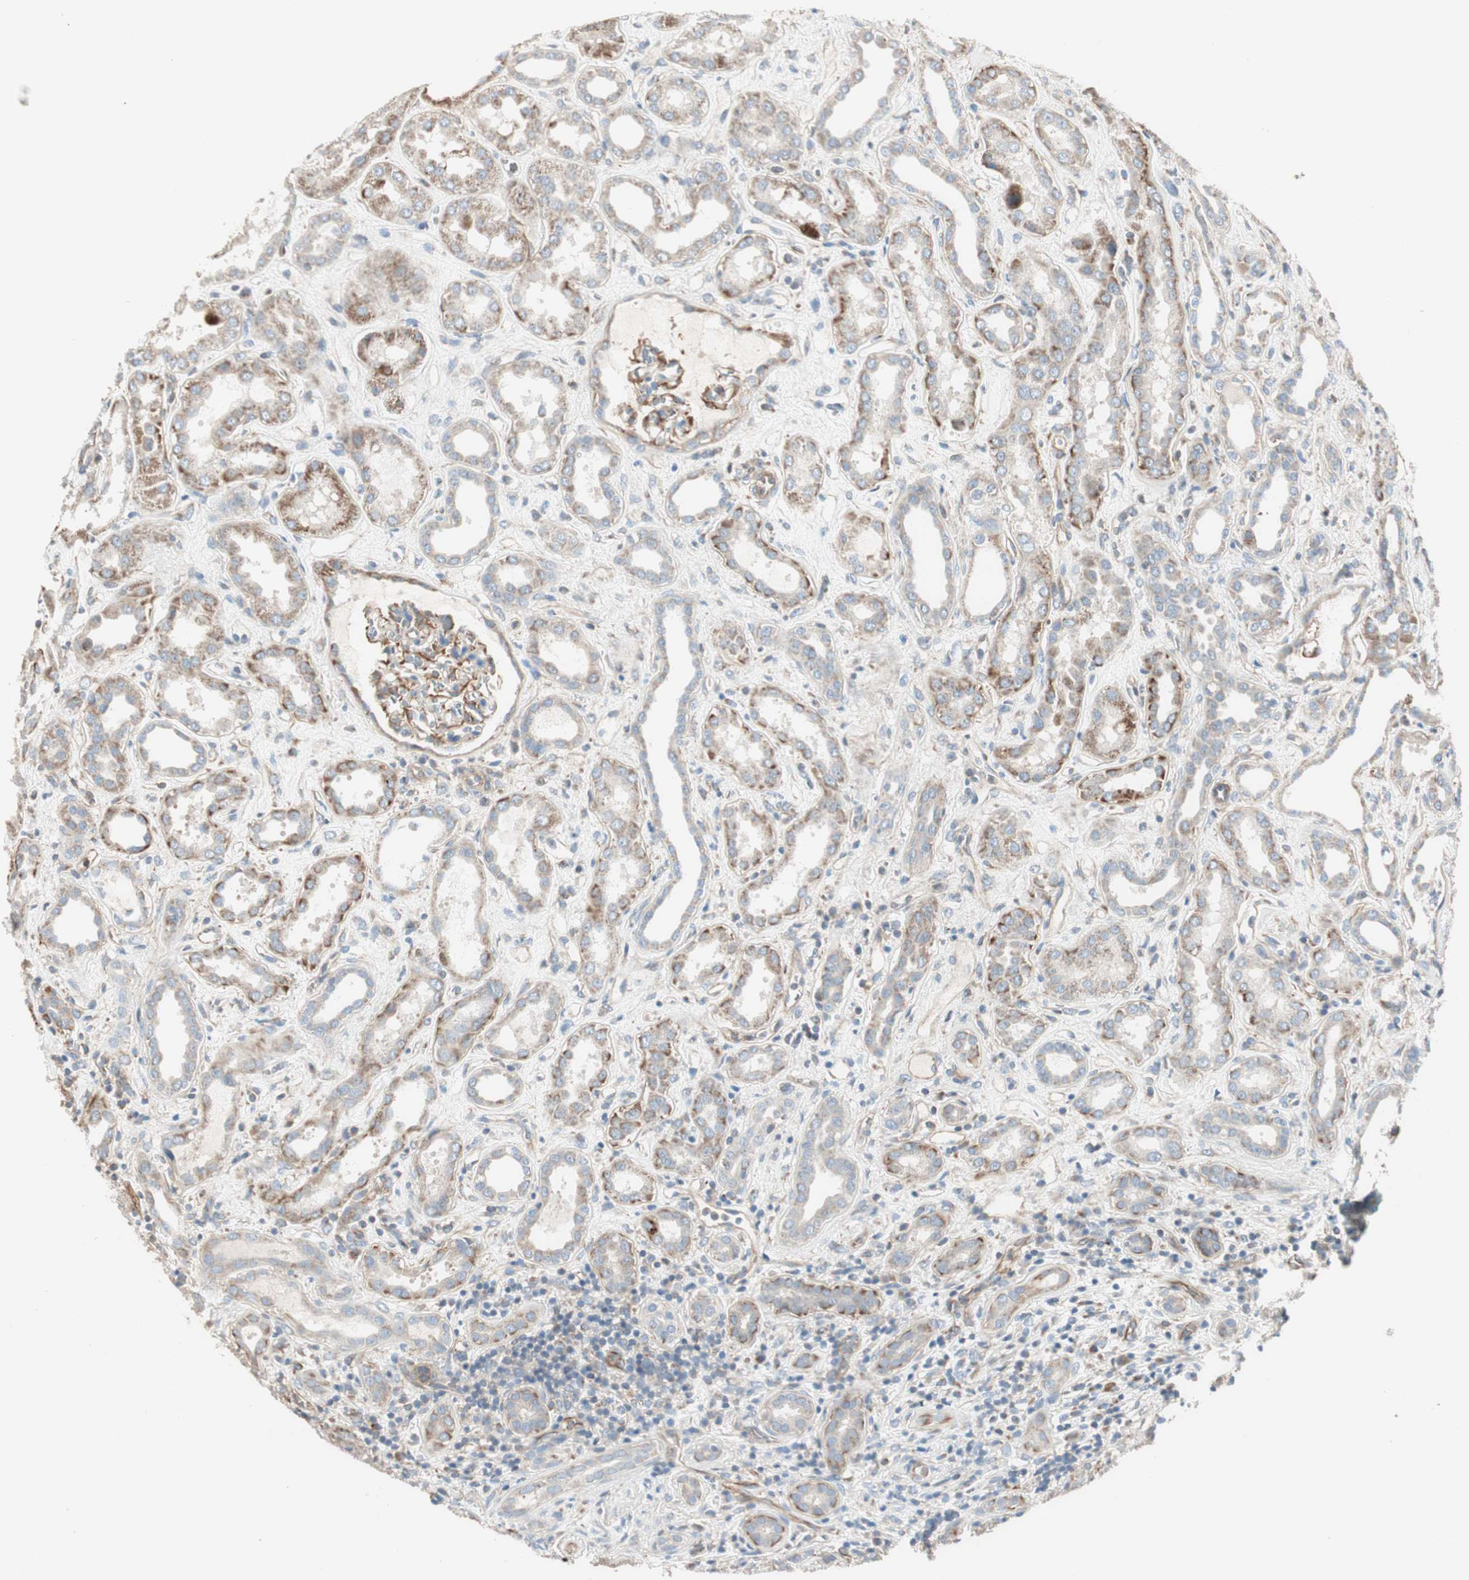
{"staining": {"intensity": "moderate", "quantity": "25%-75%", "location": "cytoplasmic/membranous"}, "tissue": "kidney", "cell_type": "Cells in glomeruli", "image_type": "normal", "snomed": [{"axis": "morphology", "description": "Normal tissue, NOS"}, {"axis": "topography", "description": "Kidney"}], "caption": "This histopathology image reveals IHC staining of benign human kidney, with medium moderate cytoplasmic/membranous expression in approximately 25%-75% of cells in glomeruli.", "gene": "SRCIN1", "patient": {"sex": "male", "age": 59}}